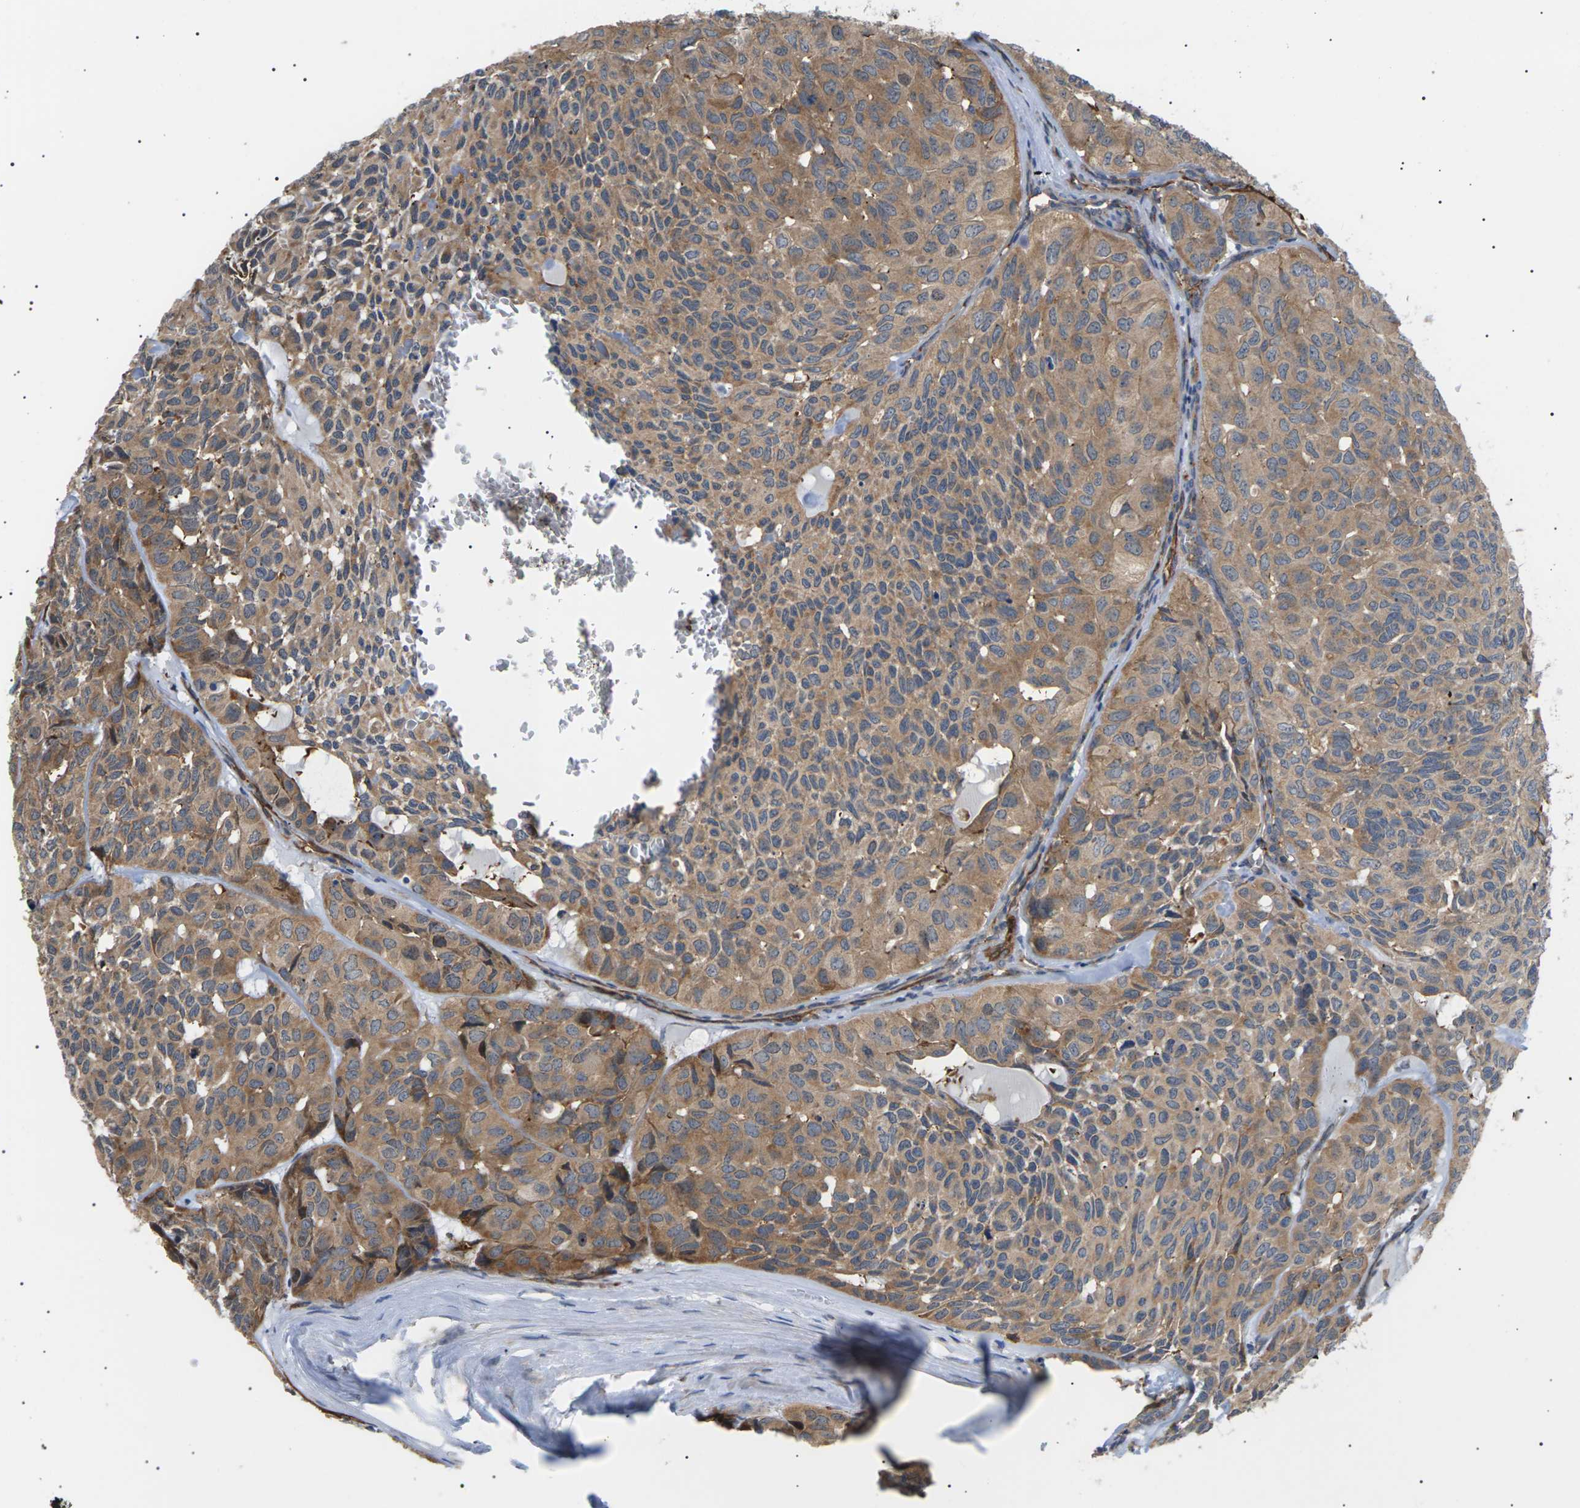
{"staining": {"intensity": "moderate", "quantity": ">75%", "location": "cytoplasmic/membranous"}, "tissue": "head and neck cancer", "cell_type": "Tumor cells", "image_type": "cancer", "snomed": [{"axis": "morphology", "description": "Adenocarcinoma, NOS"}, {"axis": "topography", "description": "Salivary gland, NOS"}, {"axis": "topography", "description": "Head-Neck"}], "caption": "Protein positivity by immunohistochemistry exhibits moderate cytoplasmic/membranous expression in about >75% of tumor cells in head and neck cancer.", "gene": "TMTC4", "patient": {"sex": "female", "age": 76}}